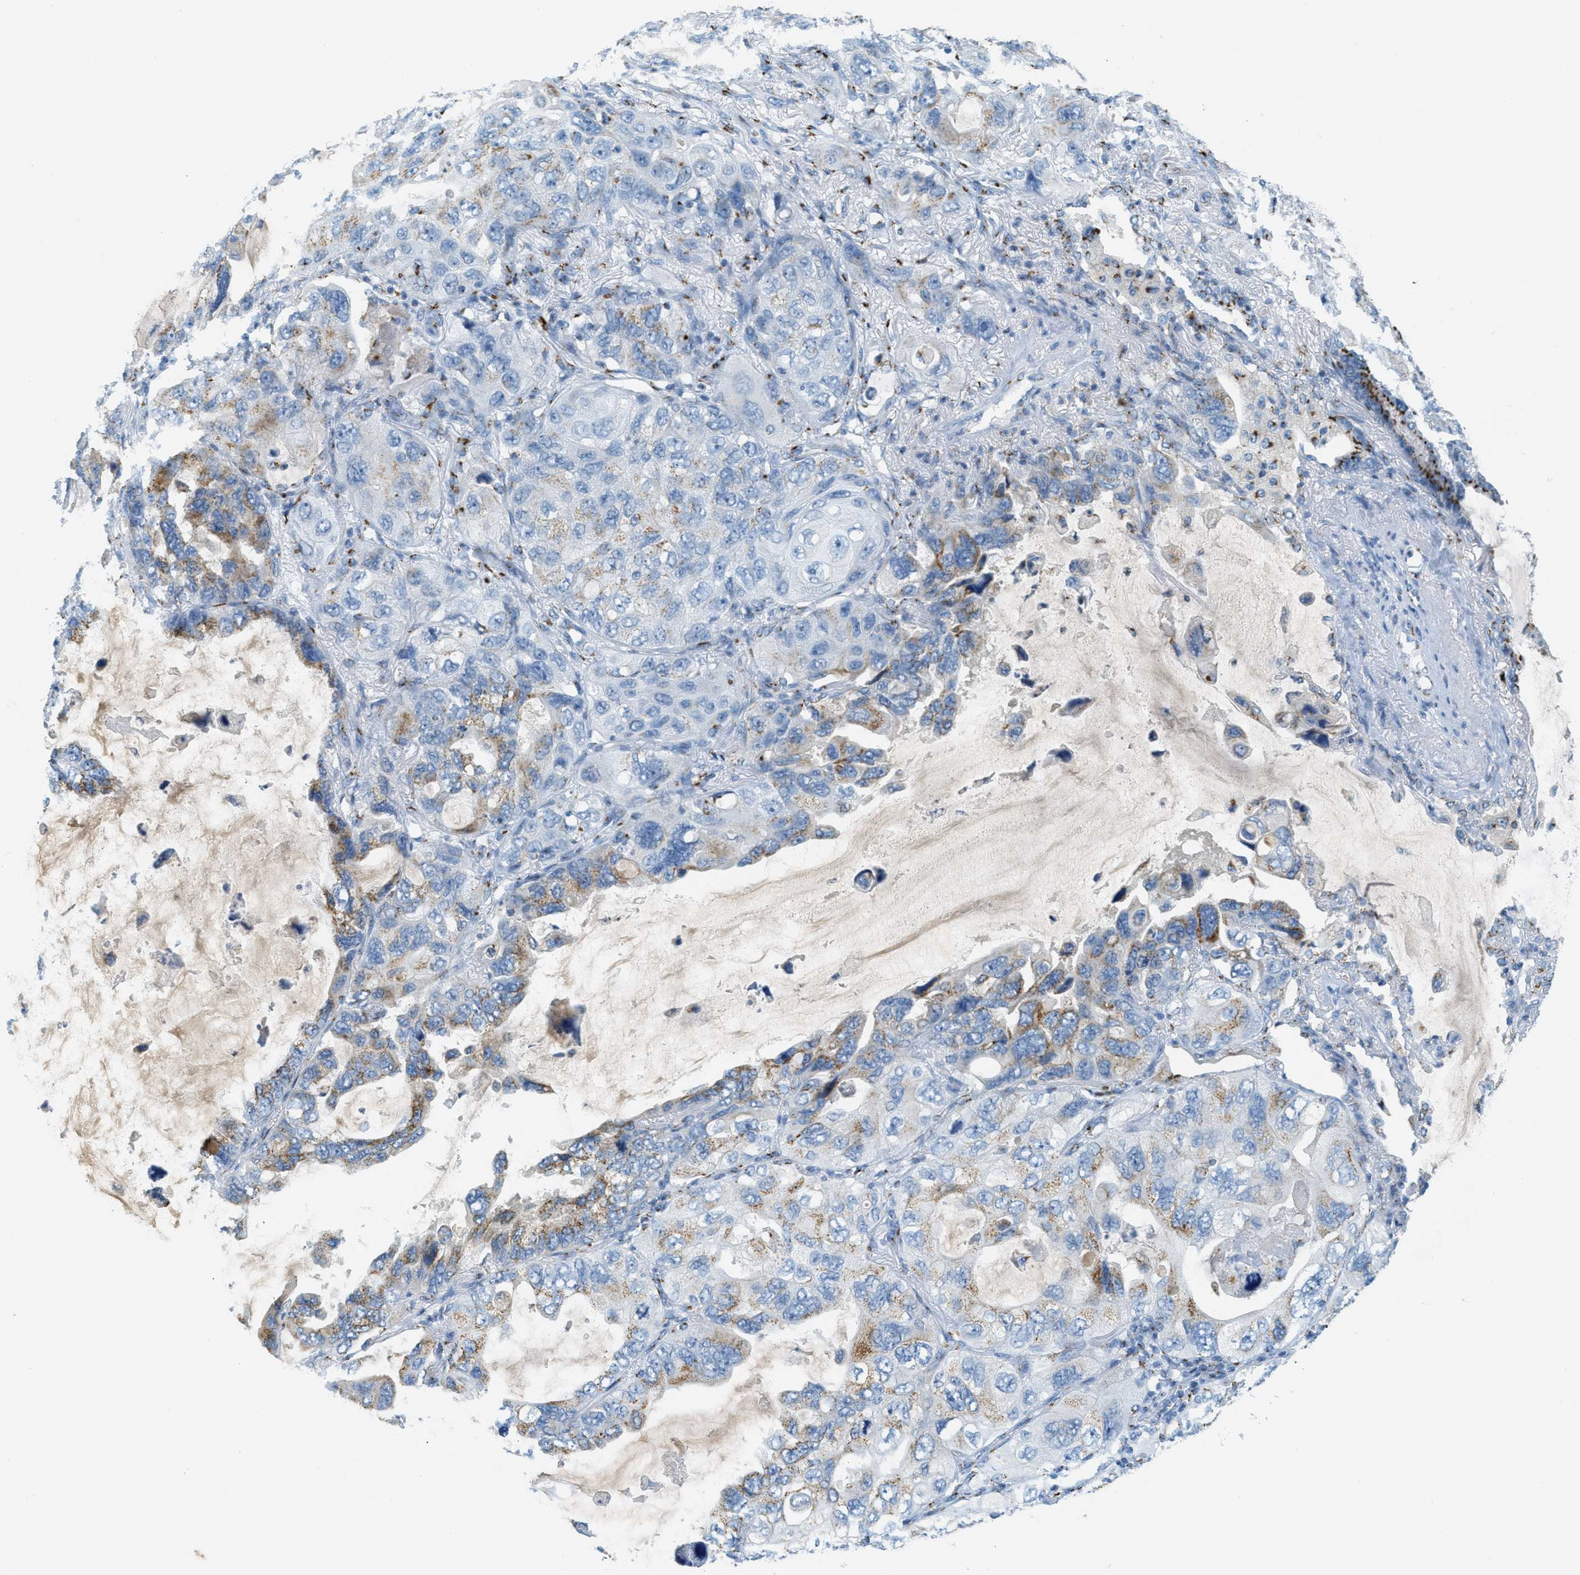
{"staining": {"intensity": "moderate", "quantity": "<25%", "location": "cytoplasmic/membranous"}, "tissue": "lung cancer", "cell_type": "Tumor cells", "image_type": "cancer", "snomed": [{"axis": "morphology", "description": "Squamous cell carcinoma, NOS"}, {"axis": "topography", "description": "Lung"}], "caption": "A photomicrograph of lung squamous cell carcinoma stained for a protein exhibits moderate cytoplasmic/membranous brown staining in tumor cells.", "gene": "ENTPD4", "patient": {"sex": "female", "age": 73}}